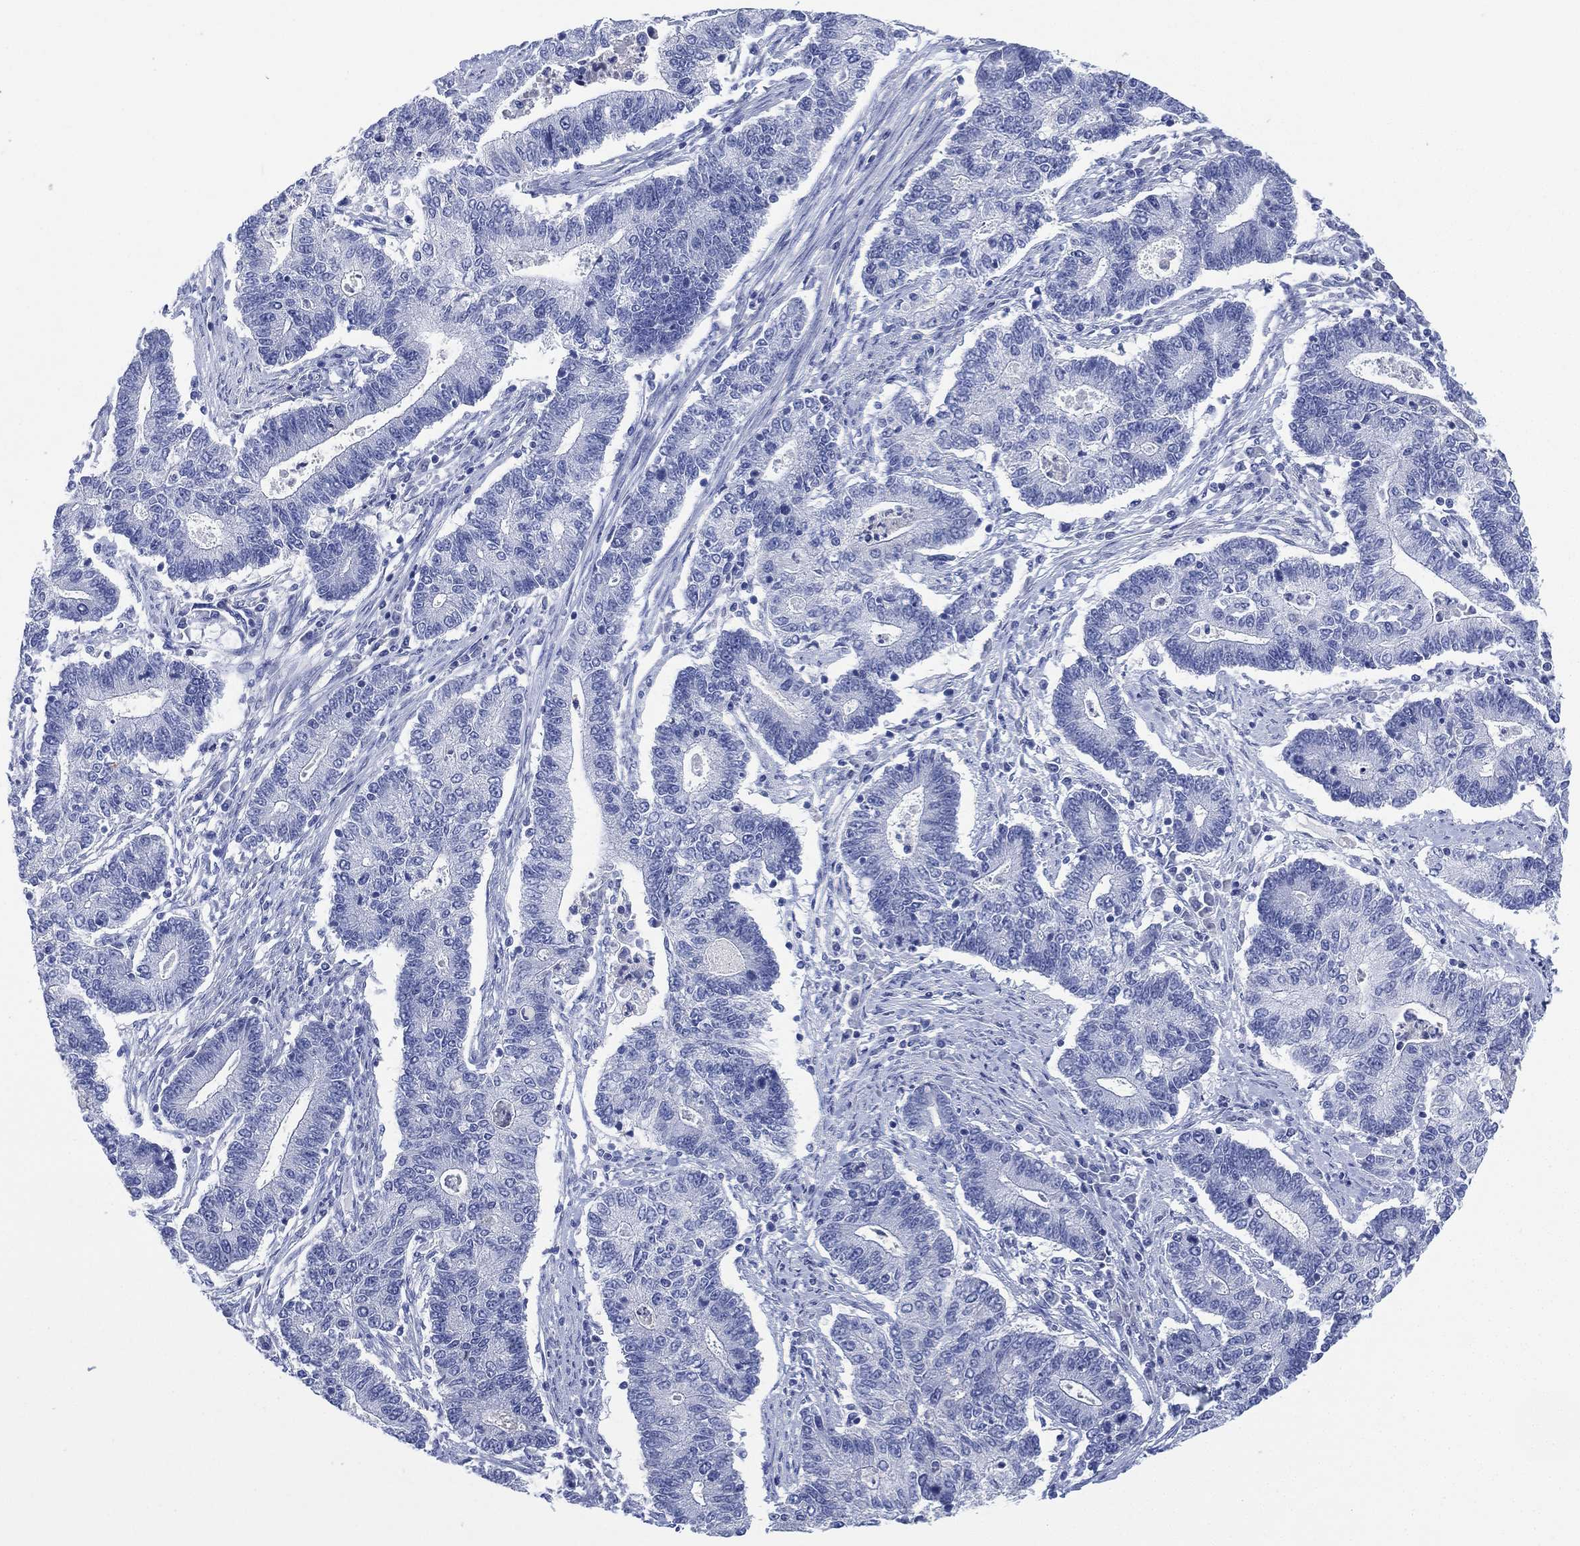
{"staining": {"intensity": "negative", "quantity": "none", "location": "none"}, "tissue": "endometrial cancer", "cell_type": "Tumor cells", "image_type": "cancer", "snomed": [{"axis": "morphology", "description": "Adenocarcinoma, NOS"}, {"axis": "topography", "description": "Uterus"}, {"axis": "topography", "description": "Endometrium"}], "caption": "Immunohistochemical staining of human endometrial cancer (adenocarcinoma) shows no significant staining in tumor cells.", "gene": "SLC9C2", "patient": {"sex": "female", "age": 54}}